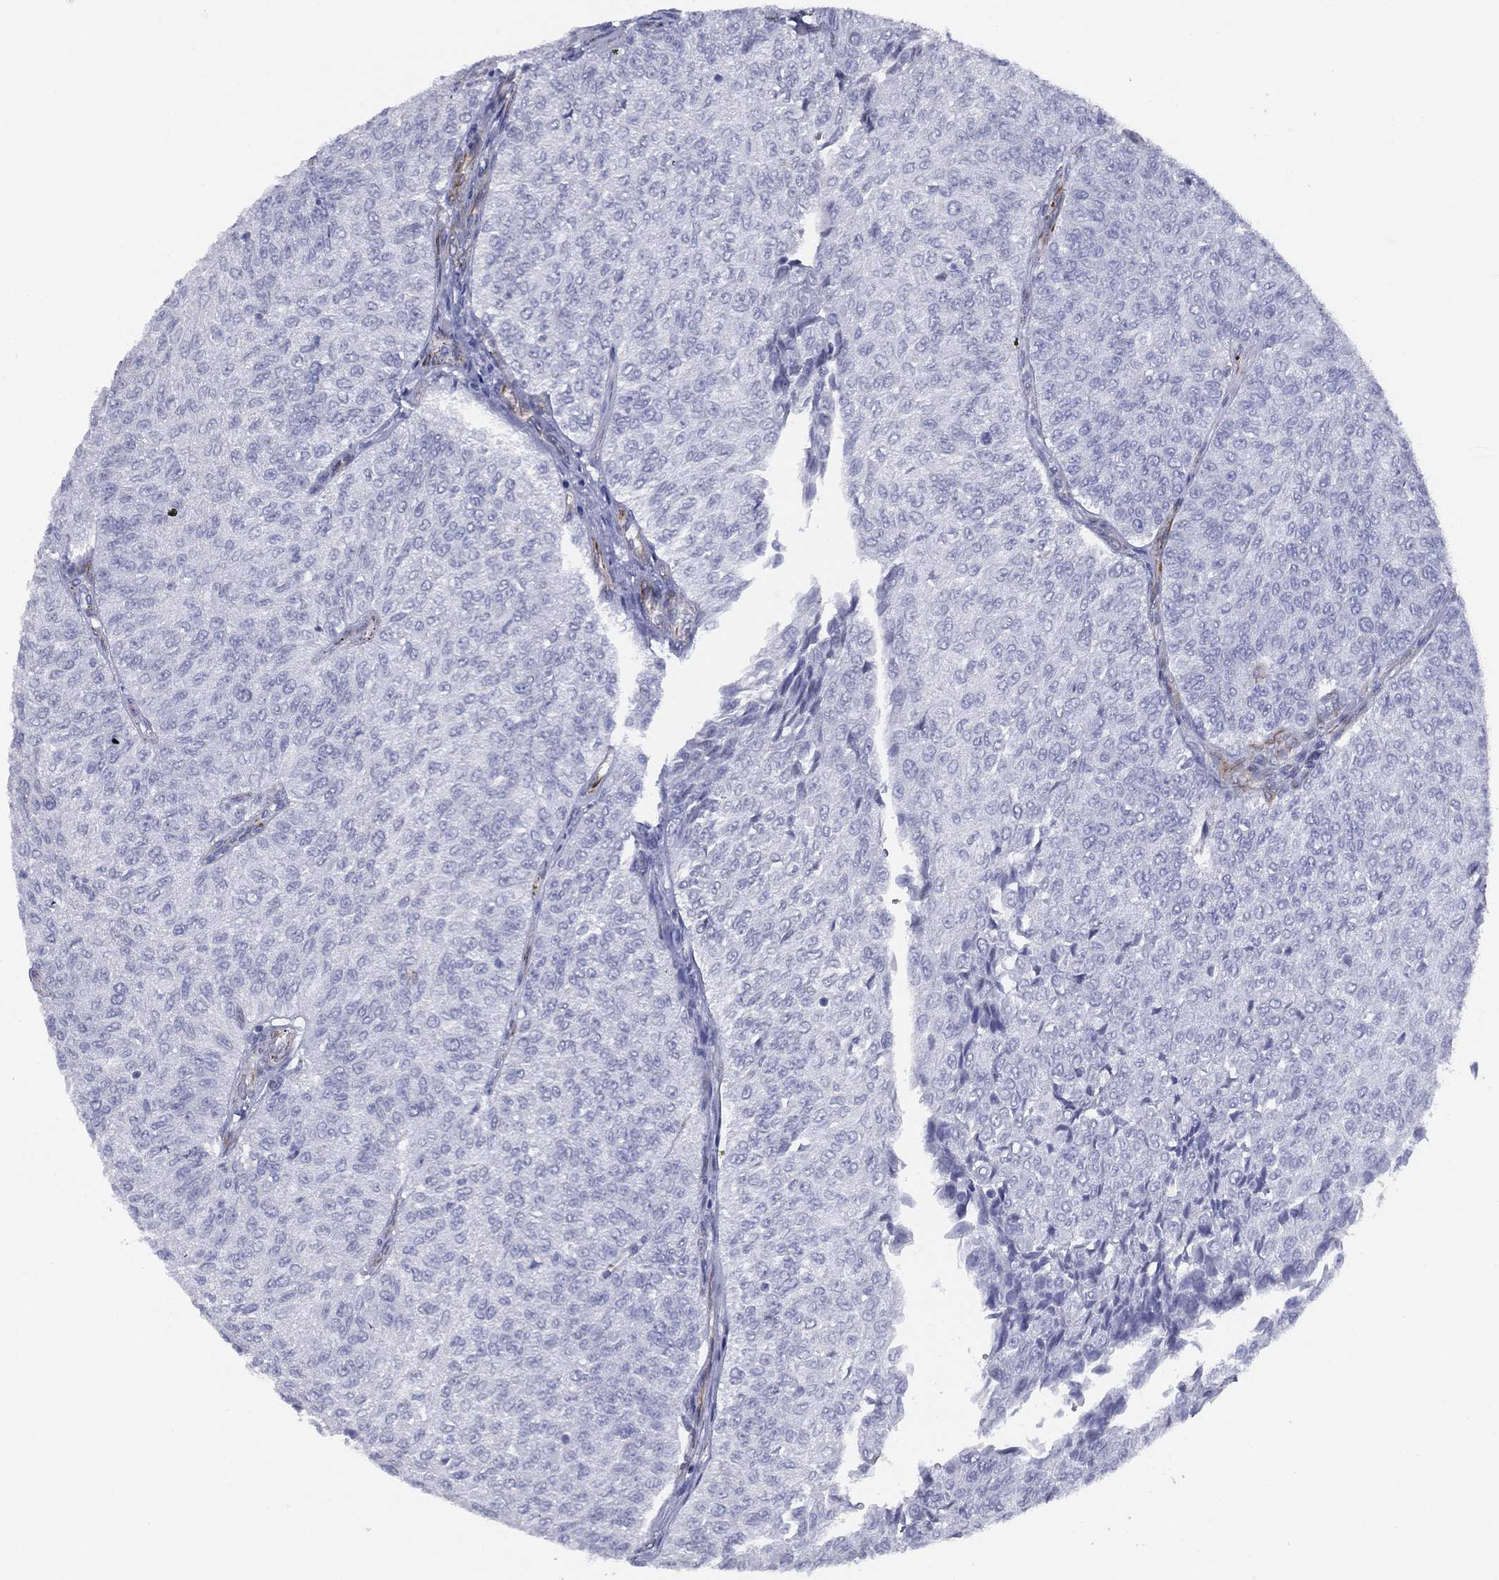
{"staining": {"intensity": "negative", "quantity": "none", "location": "none"}, "tissue": "urothelial cancer", "cell_type": "Tumor cells", "image_type": "cancer", "snomed": [{"axis": "morphology", "description": "Urothelial carcinoma, Low grade"}, {"axis": "topography", "description": "Urinary bladder"}], "caption": "Immunohistochemistry (IHC) micrograph of neoplastic tissue: urothelial carcinoma (low-grade) stained with DAB demonstrates no significant protein positivity in tumor cells.", "gene": "MAS1", "patient": {"sex": "male", "age": 78}}